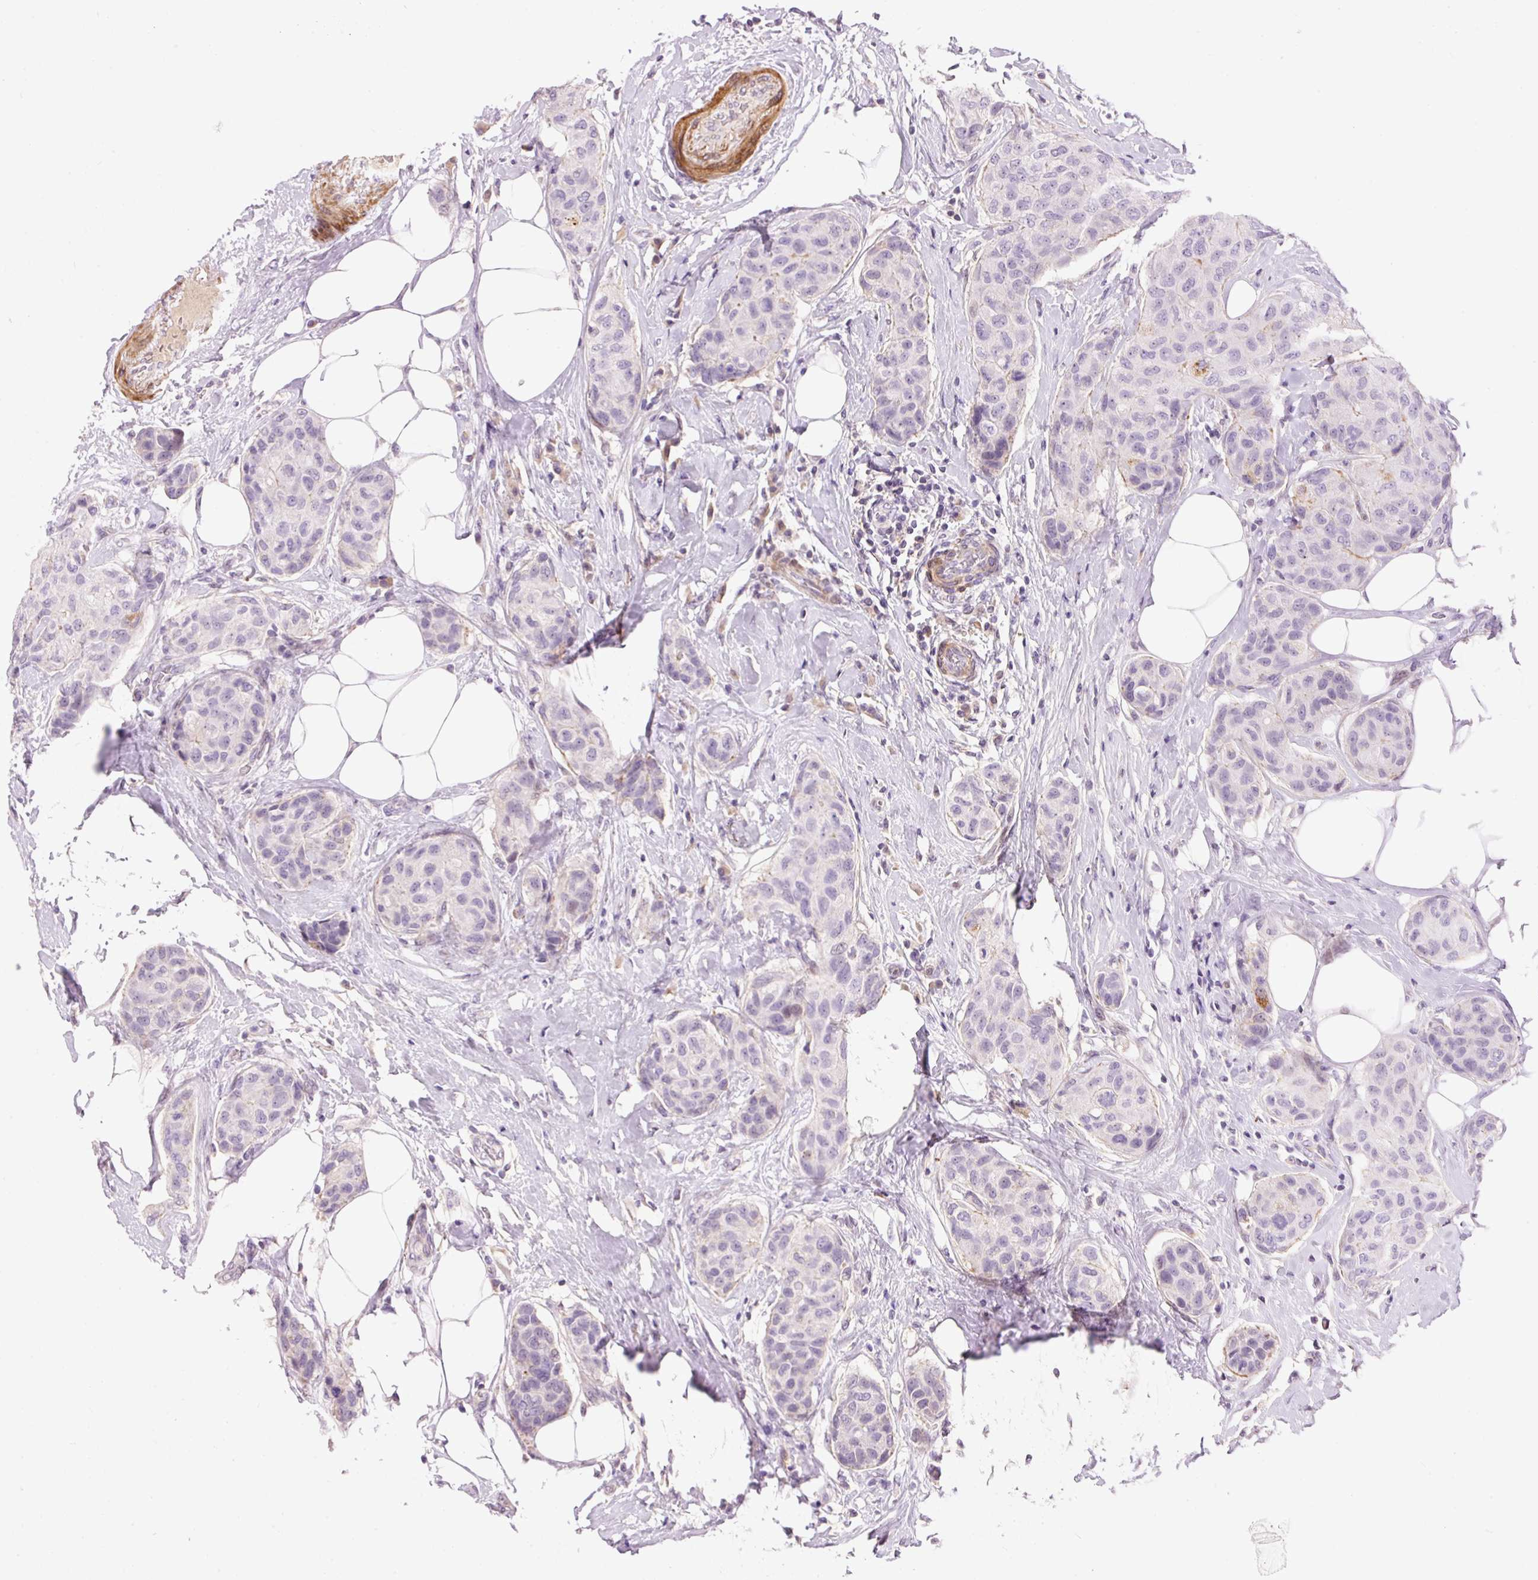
{"staining": {"intensity": "negative", "quantity": "none", "location": "none"}, "tissue": "breast cancer", "cell_type": "Tumor cells", "image_type": "cancer", "snomed": [{"axis": "morphology", "description": "Duct carcinoma"}, {"axis": "topography", "description": "Breast"}, {"axis": "topography", "description": "Lymph node"}], "caption": "A photomicrograph of human breast cancer (infiltrating ductal carcinoma) is negative for staining in tumor cells.", "gene": "HNF1A", "patient": {"sex": "female", "age": 80}}